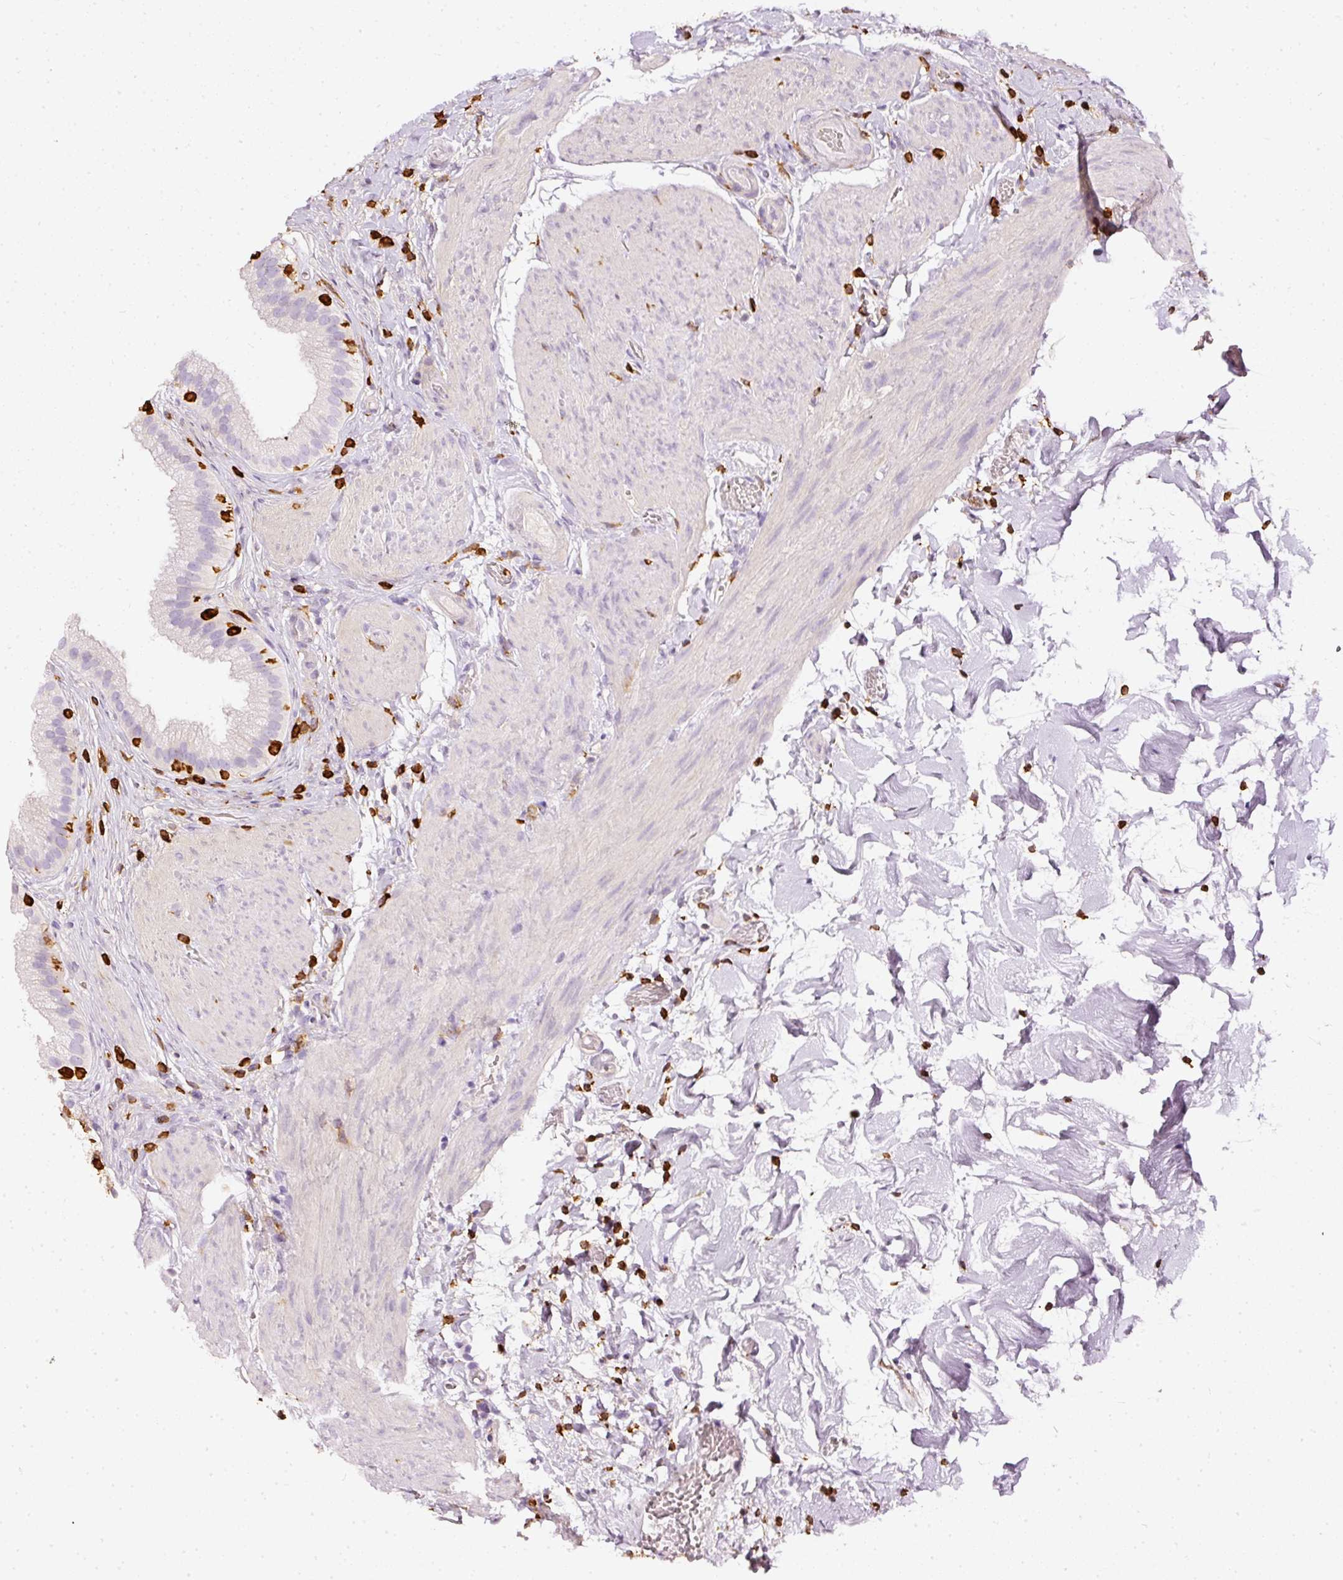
{"staining": {"intensity": "negative", "quantity": "none", "location": "none"}, "tissue": "gallbladder", "cell_type": "Glandular cells", "image_type": "normal", "snomed": [{"axis": "morphology", "description": "Normal tissue, NOS"}, {"axis": "topography", "description": "Gallbladder"}], "caption": "The micrograph reveals no staining of glandular cells in benign gallbladder.", "gene": "EVL", "patient": {"sex": "female", "age": 63}}